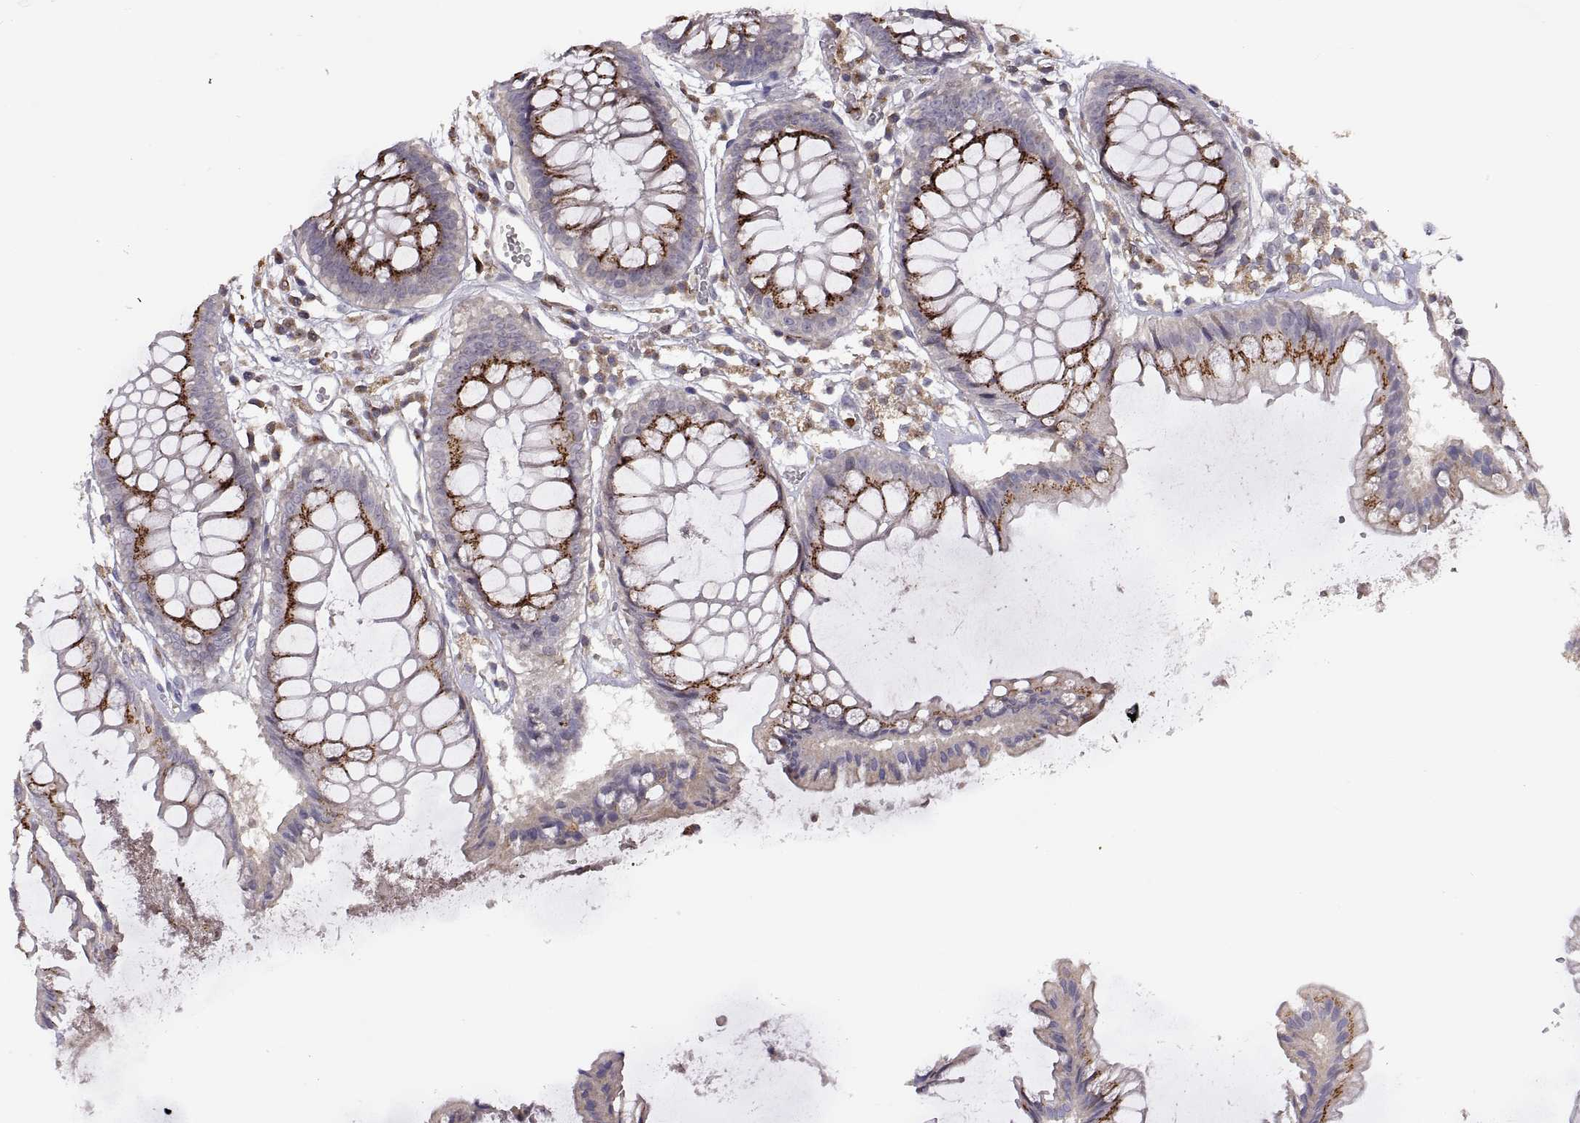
{"staining": {"intensity": "negative", "quantity": "none", "location": "none"}, "tissue": "colon", "cell_type": "Endothelial cells", "image_type": "normal", "snomed": [{"axis": "morphology", "description": "Normal tissue, NOS"}, {"axis": "morphology", "description": "Adenocarcinoma, NOS"}, {"axis": "topography", "description": "Colon"}], "caption": "Immunohistochemistry (IHC) of unremarkable colon exhibits no positivity in endothelial cells. (IHC, brightfield microscopy, high magnification).", "gene": "ACAP1", "patient": {"sex": "male", "age": 65}}